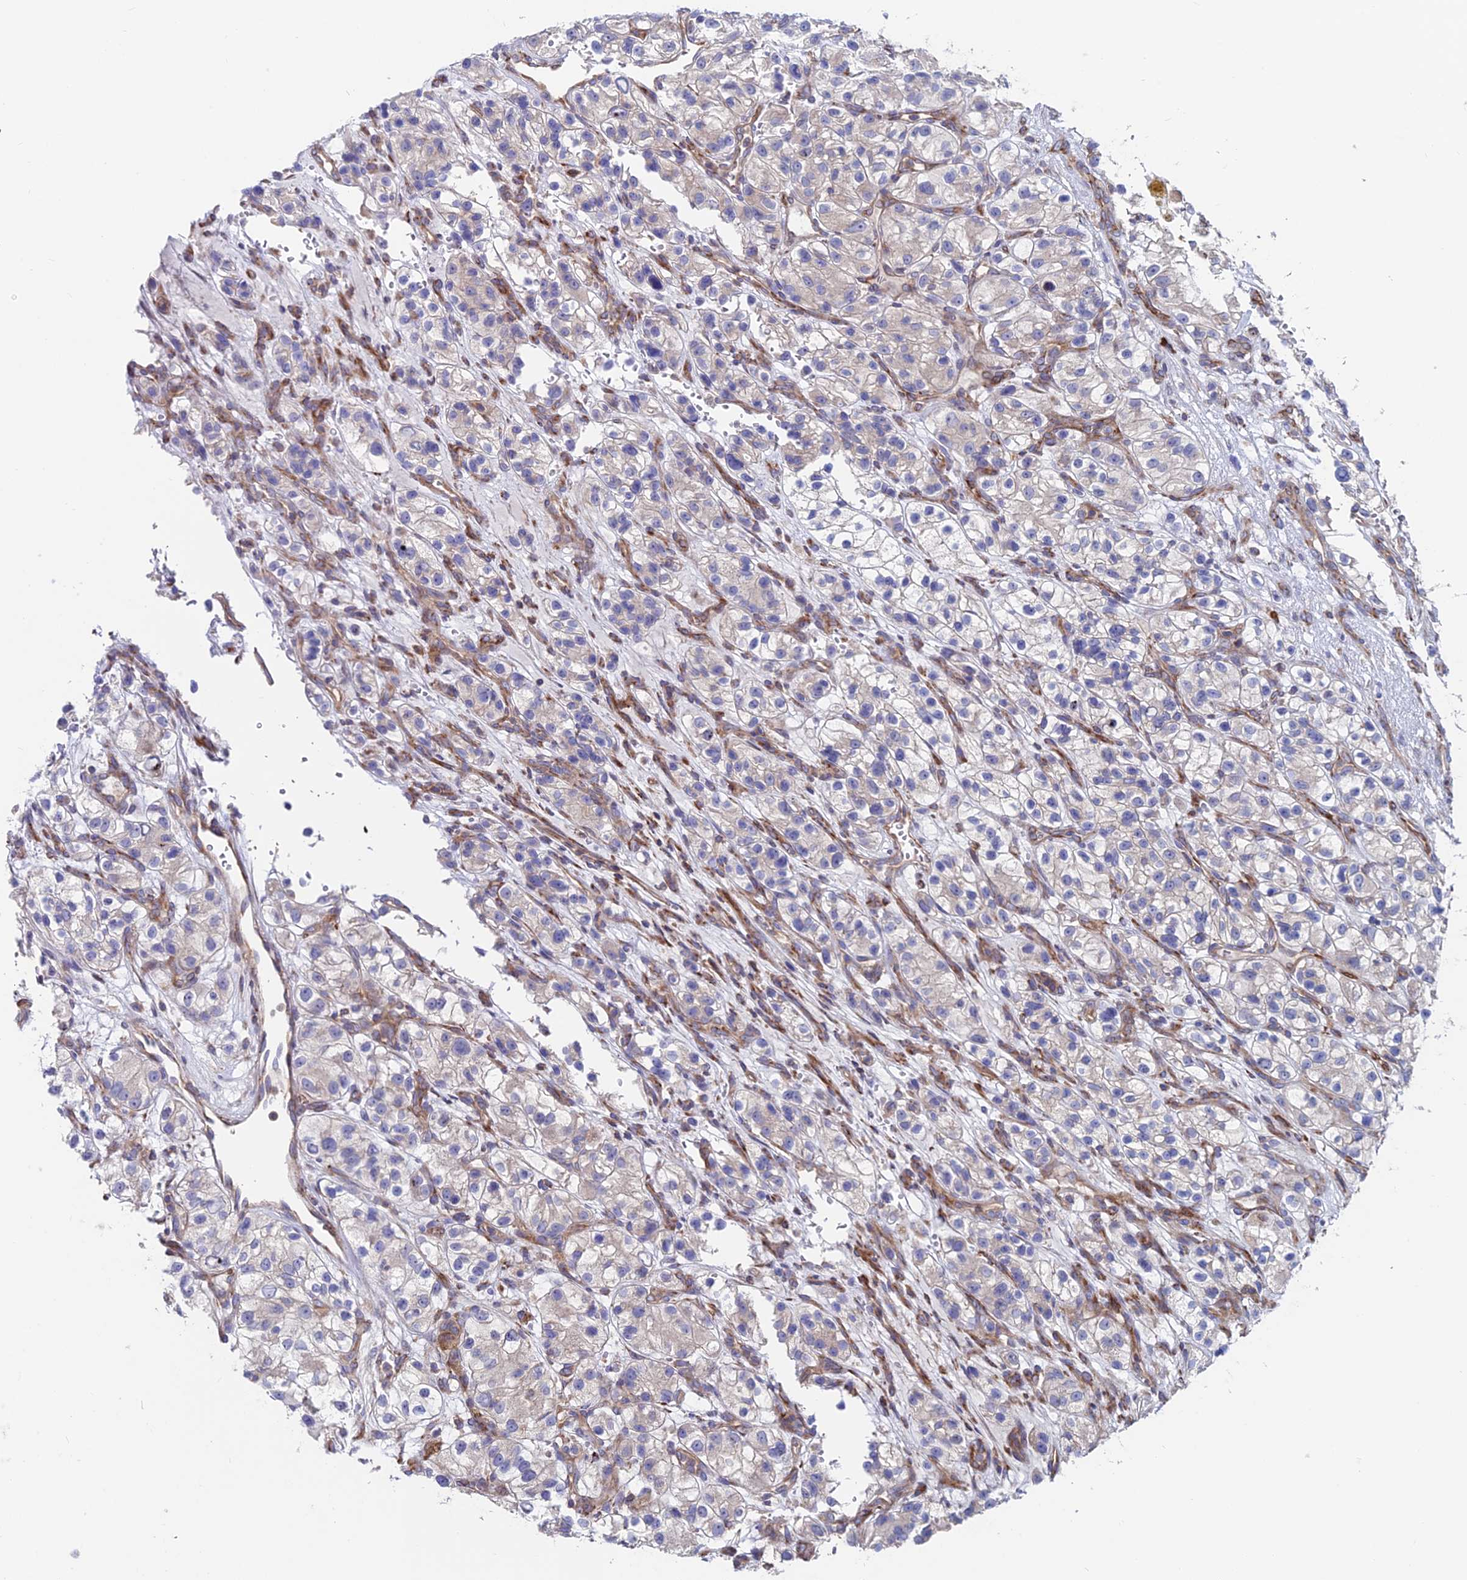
{"staining": {"intensity": "negative", "quantity": "none", "location": "none"}, "tissue": "renal cancer", "cell_type": "Tumor cells", "image_type": "cancer", "snomed": [{"axis": "morphology", "description": "Adenocarcinoma, NOS"}, {"axis": "topography", "description": "Kidney"}], "caption": "Human renal adenocarcinoma stained for a protein using IHC demonstrates no expression in tumor cells.", "gene": "EIF3K", "patient": {"sex": "female", "age": 57}}